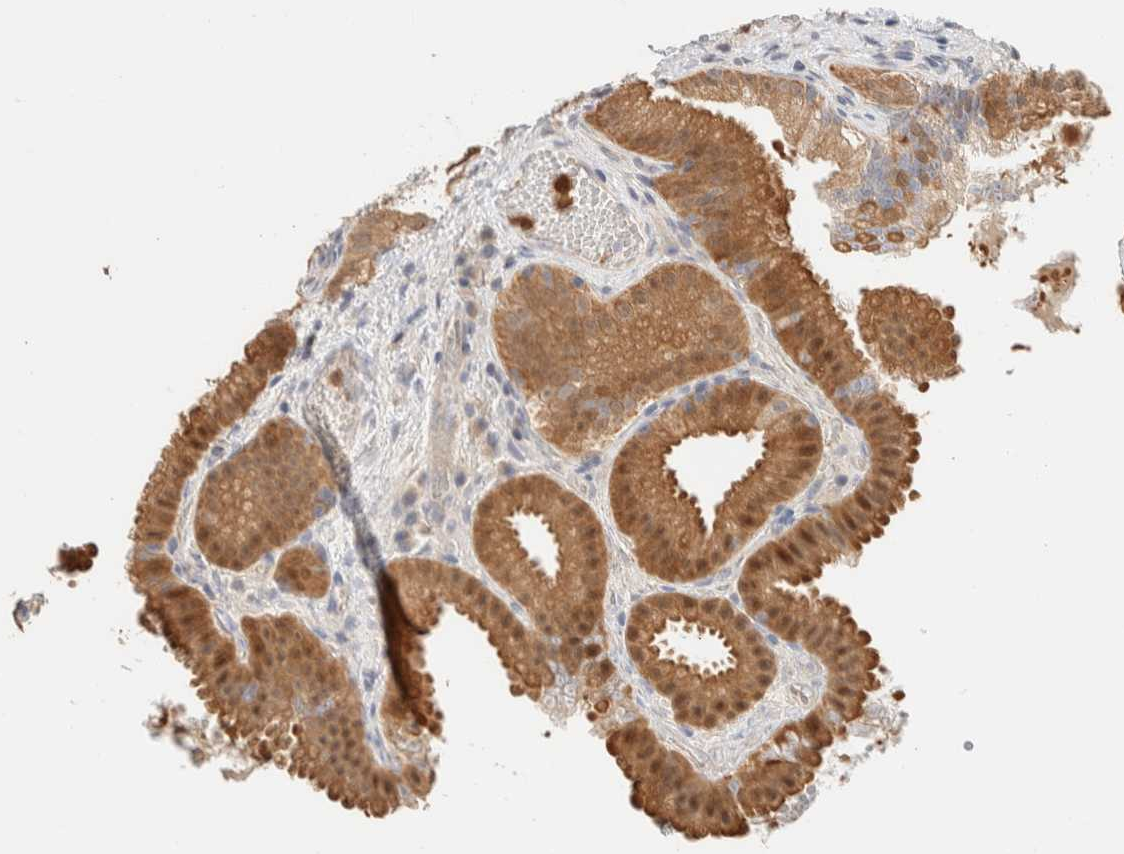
{"staining": {"intensity": "moderate", "quantity": ">75%", "location": "cytoplasmic/membranous,nuclear"}, "tissue": "gallbladder", "cell_type": "Glandular cells", "image_type": "normal", "snomed": [{"axis": "morphology", "description": "Normal tissue, NOS"}, {"axis": "topography", "description": "Gallbladder"}], "caption": "Immunohistochemistry micrograph of normal gallbladder: human gallbladder stained using immunohistochemistry (IHC) exhibits medium levels of moderate protein expression localized specifically in the cytoplasmic/membranous,nuclear of glandular cells, appearing as a cytoplasmic/membranous,nuclear brown color.", "gene": "SETD4", "patient": {"sex": "female", "age": 30}}